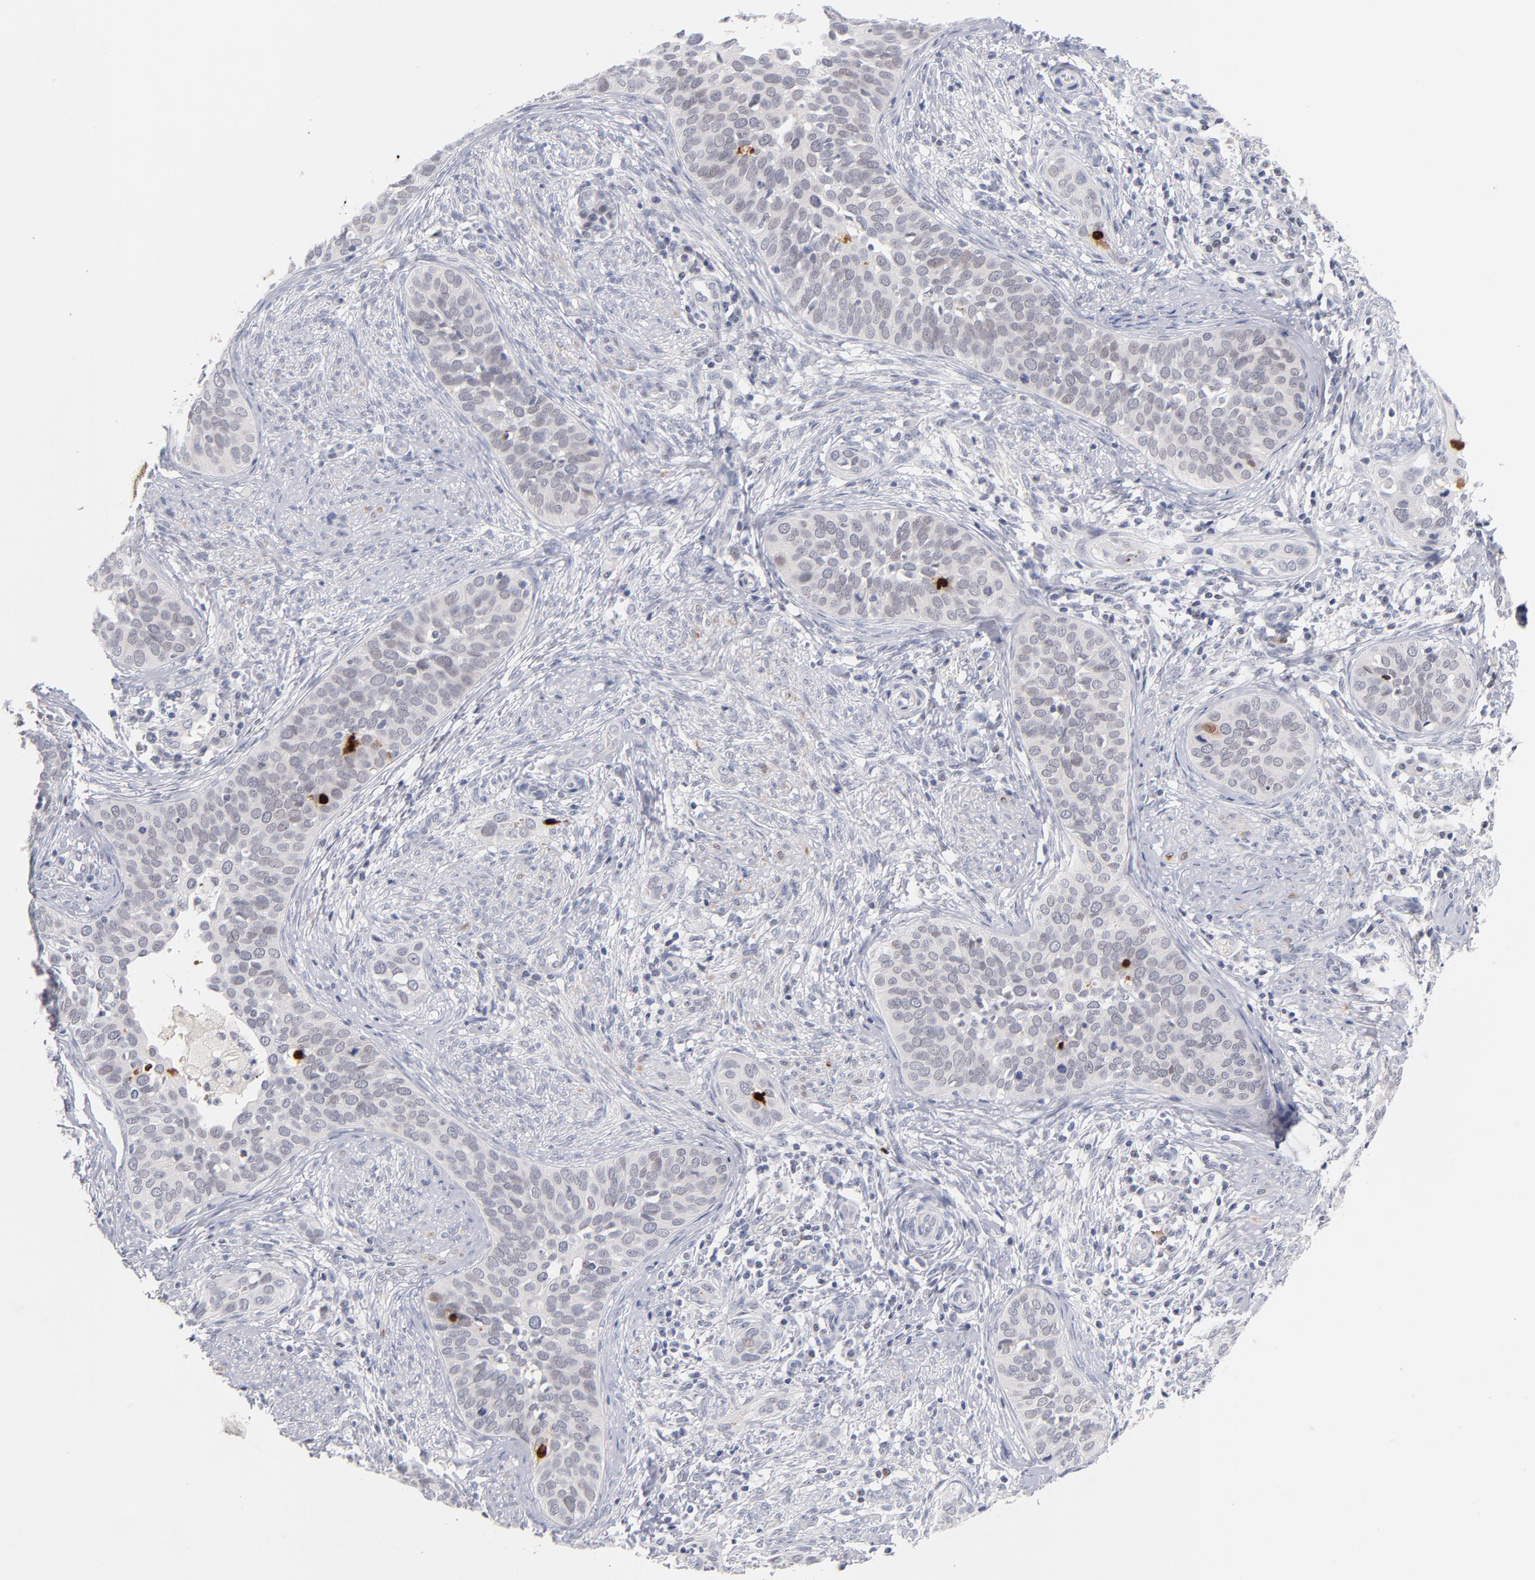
{"staining": {"intensity": "weak", "quantity": "<25%", "location": "nuclear"}, "tissue": "cervical cancer", "cell_type": "Tumor cells", "image_type": "cancer", "snomed": [{"axis": "morphology", "description": "Squamous cell carcinoma, NOS"}, {"axis": "topography", "description": "Cervix"}], "caption": "A photomicrograph of squamous cell carcinoma (cervical) stained for a protein demonstrates no brown staining in tumor cells. The staining is performed using DAB brown chromogen with nuclei counter-stained in using hematoxylin.", "gene": "PARP1", "patient": {"sex": "female", "age": 31}}